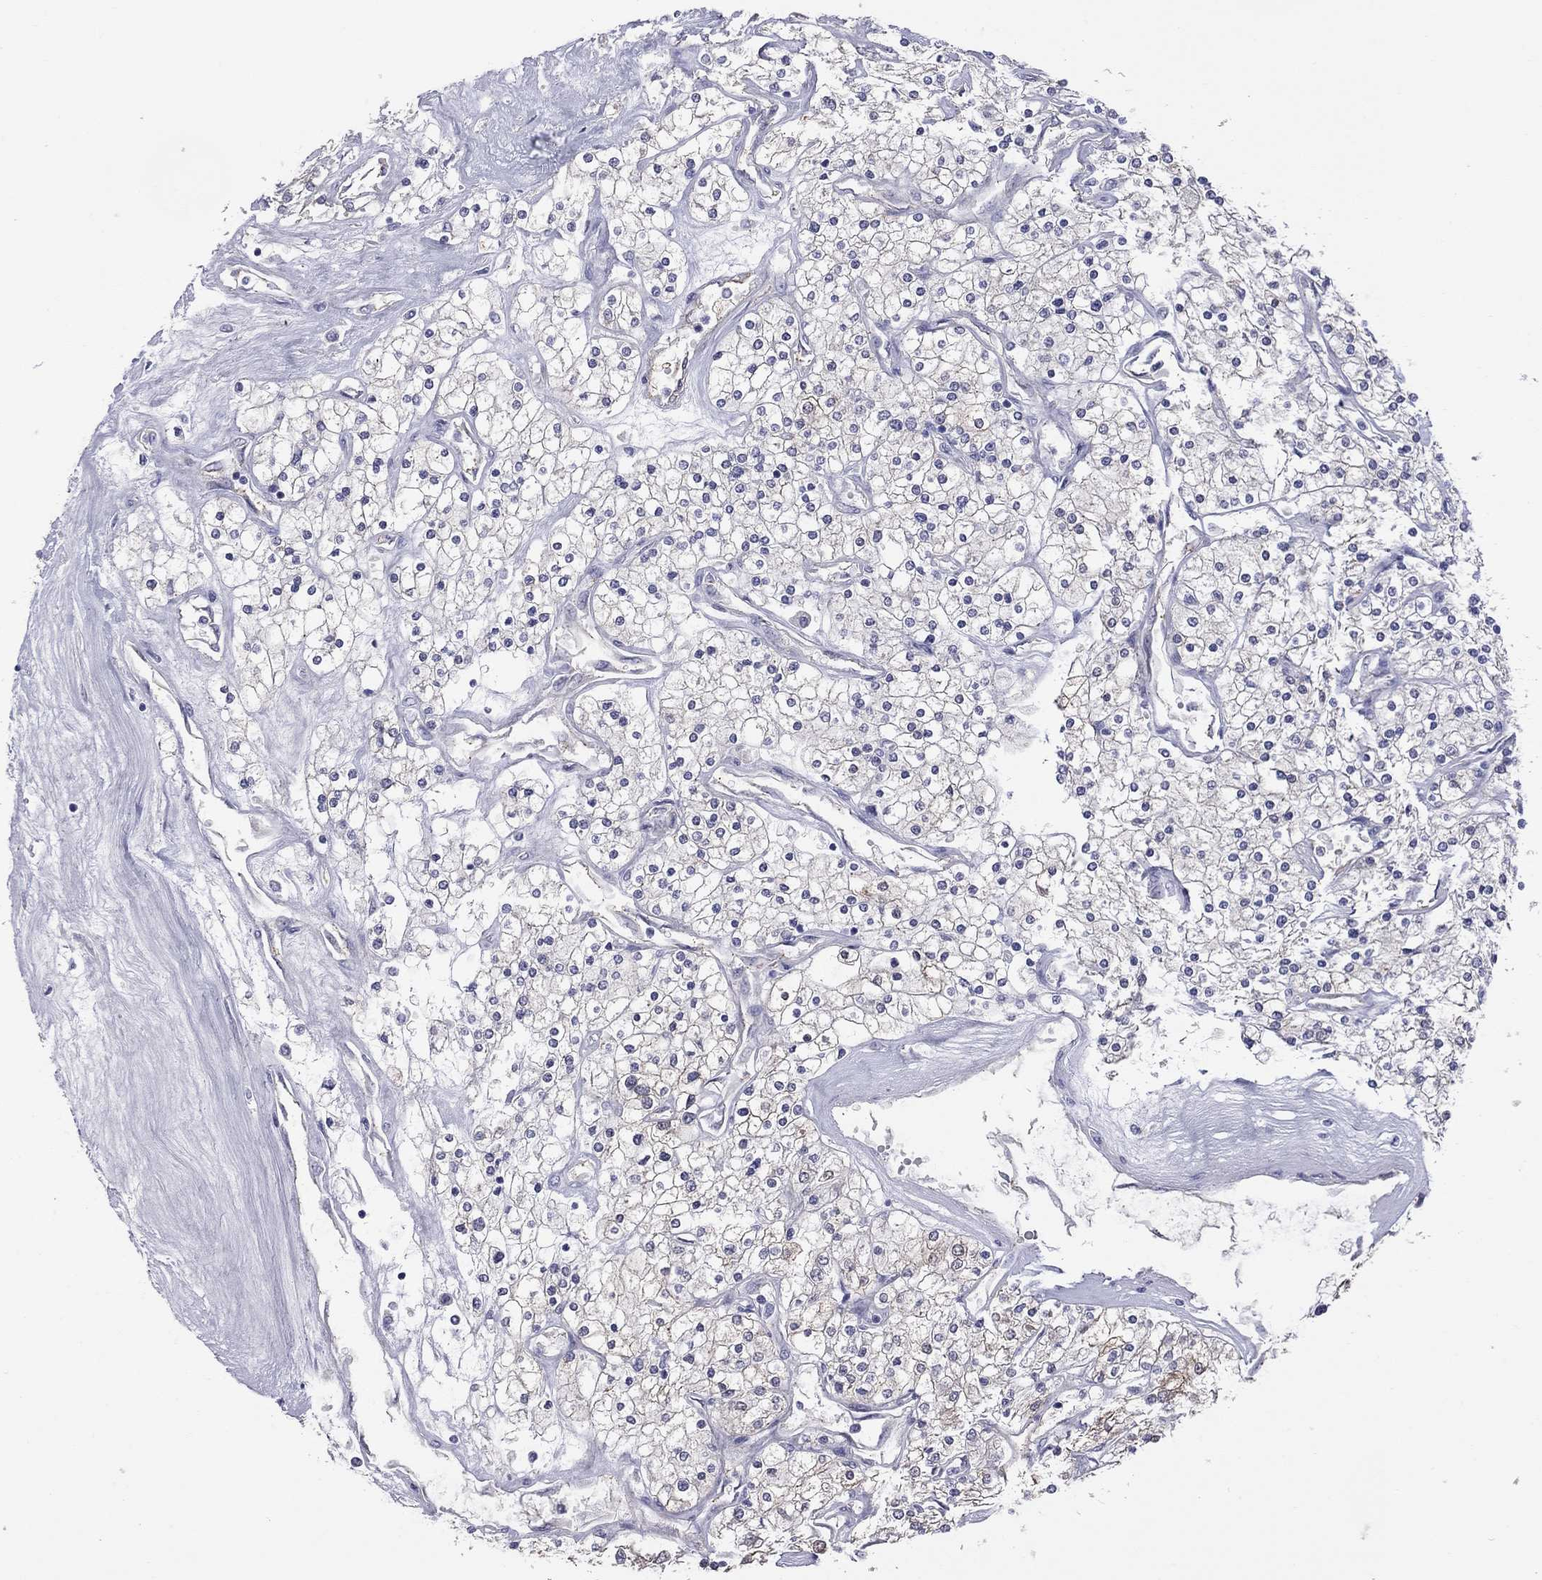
{"staining": {"intensity": "negative", "quantity": "none", "location": "none"}, "tissue": "renal cancer", "cell_type": "Tumor cells", "image_type": "cancer", "snomed": [{"axis": "morphology", "description": "Adenocarcinoma, NOS"}, {"axis": "topography", "description": "Kidney"}], "caption": "There is no significant positivity in tumor cells of renal cancer.", "gene": "HYLS1", "patient": {"sex": "male", "age": 80}}